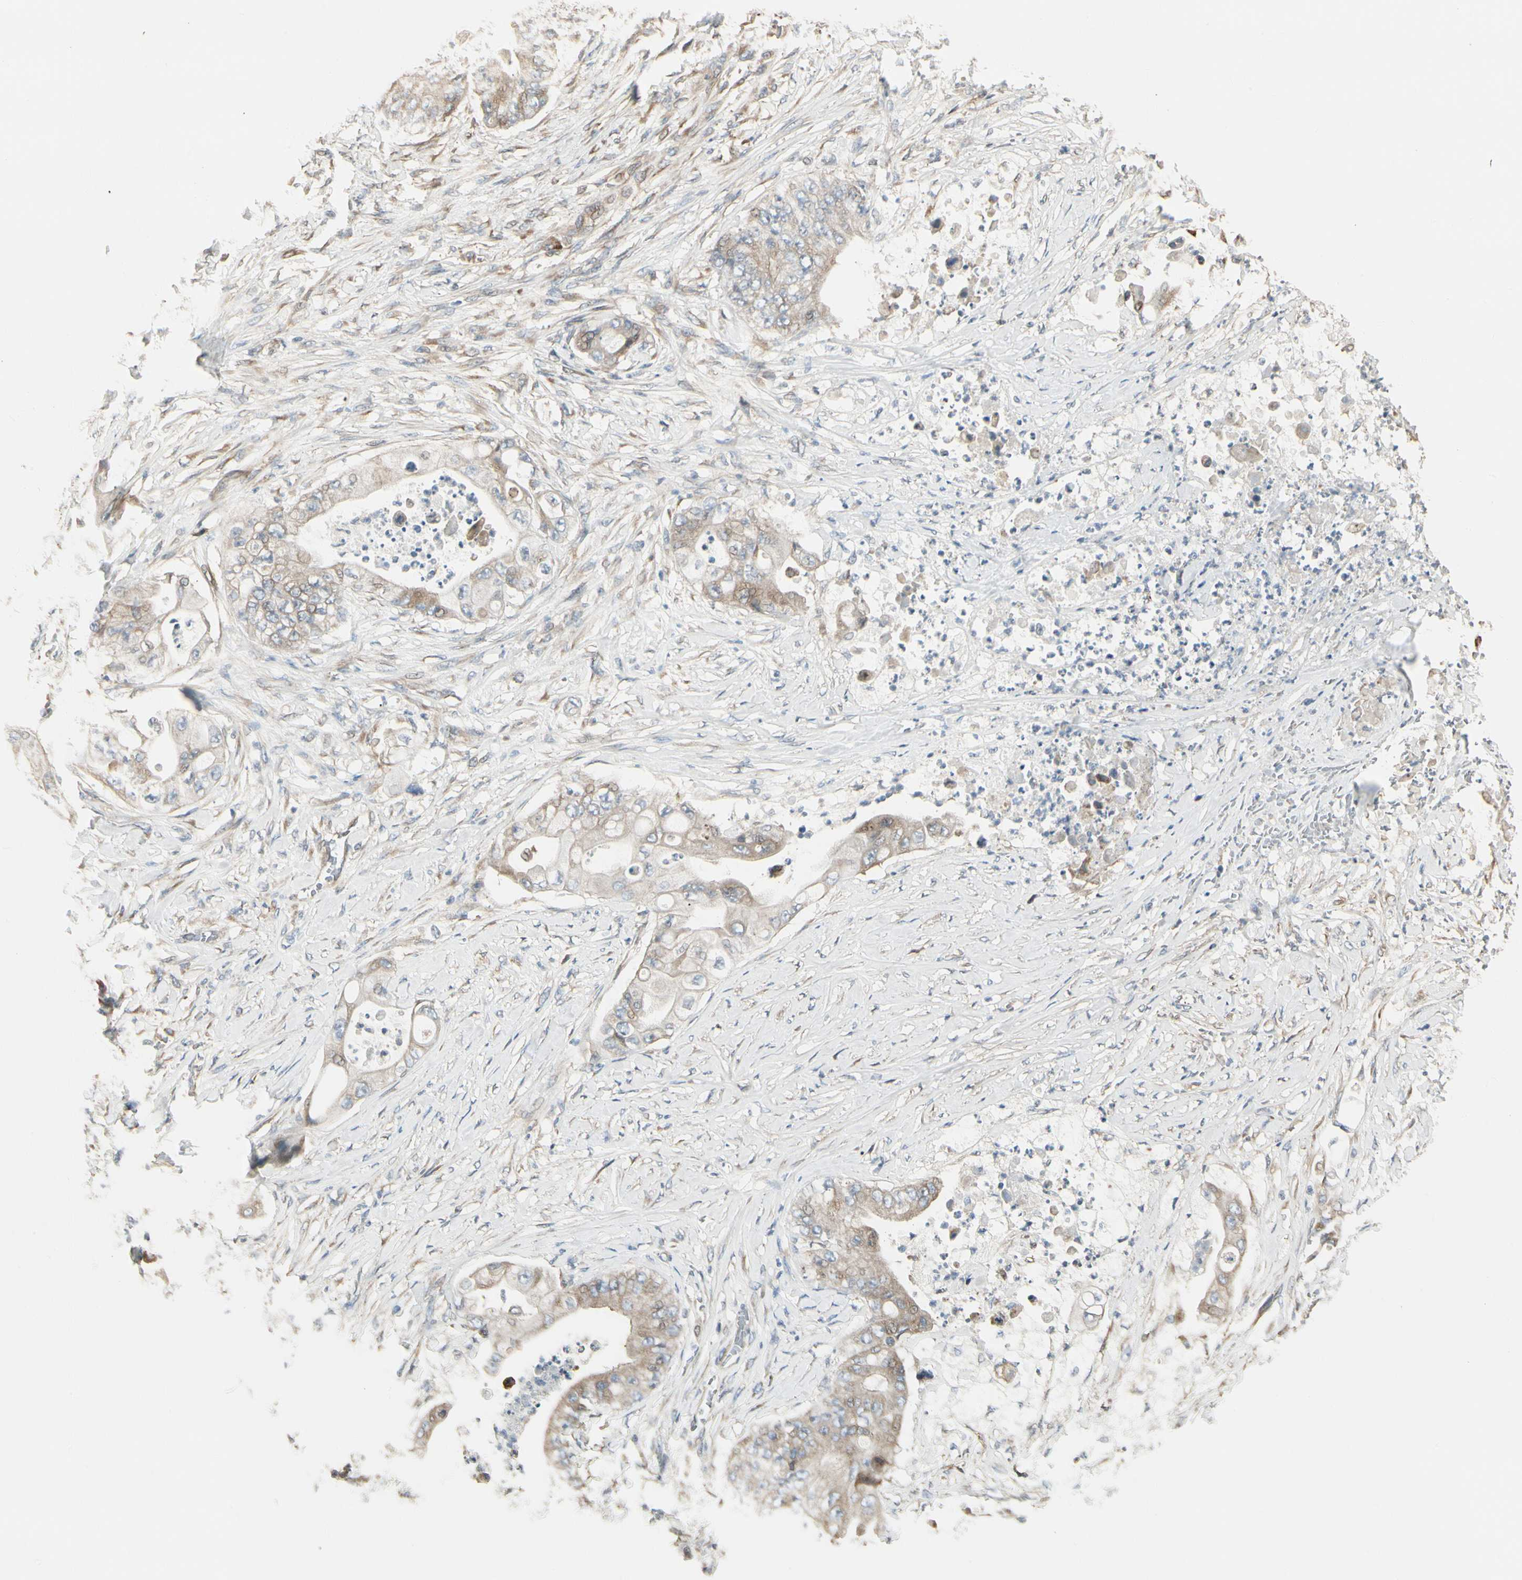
{"staining": {"intensity": "weak", "quantity": ">75%", "location": "cytoplasmic/membranous"}, "tissue": "stomach cancer", "cell_type": "Tumor cells", "image_type": "cancer", "snomed": [{"axis": "morphology", "description": "Adenocarcinoma, NOS"}, {"axis": "topography", "description": "Stomach"}], "caption": "A low amount of weak cytoplasmic/membranous positivity is present in approximately >75% of tumor cells in adenocarcinoma (stomach) tissue.", "gene": "NUCB2", "patient": {"sex": "female", "age": 73}}